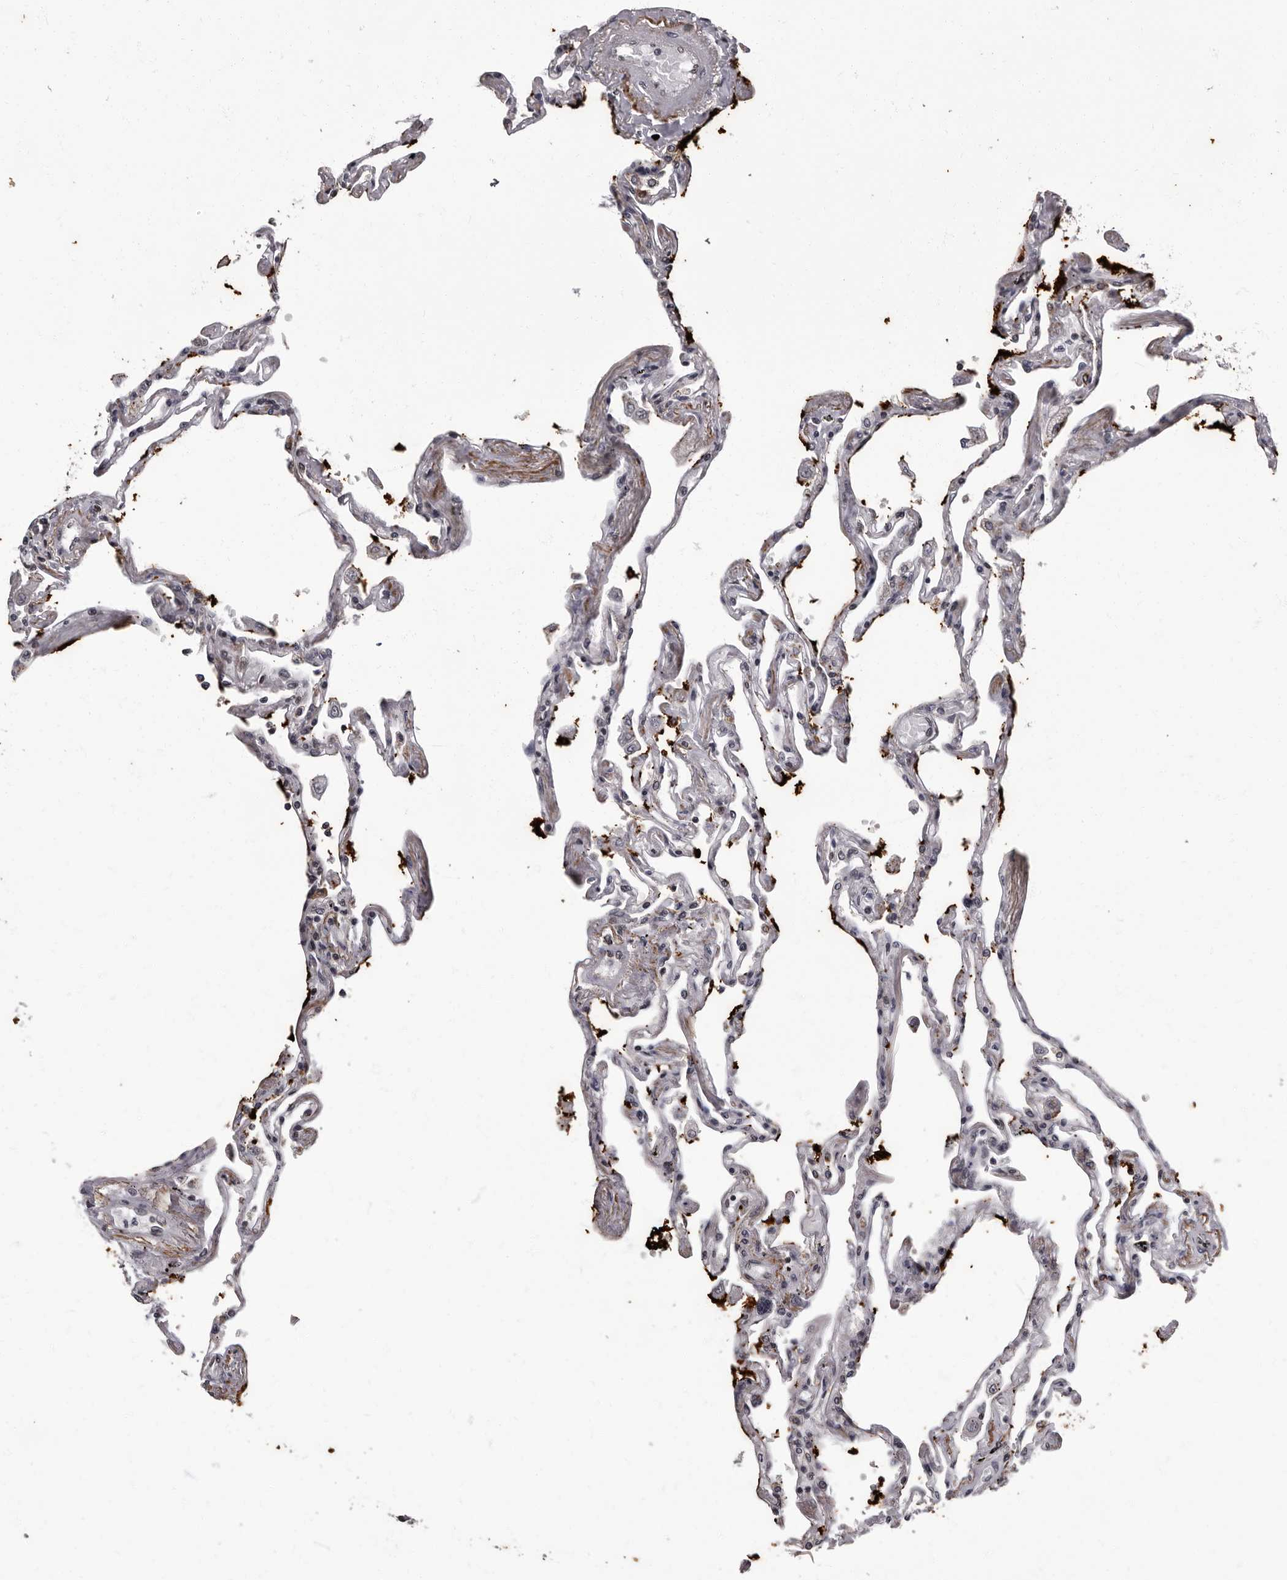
{"staining": {"intensity": "negative", "quantity": "none", "location": "none"}, "tissue": "lung", "cell_type": "Alveolar cells", "image_type": "normal", "snomed": [{"axis": "morphology", "description": "Normal tissue, NOS"}, {"axis": "topography", "description": "Lung"}], "caption": "IHC micrograph of unremarkable lung: human lung stained with DAB shows no significant protein positivity in alveolar cells. Nuclei are stained in blue.", "gene": "C1orf50", "patient": {"sex": "female", "age": 67}}